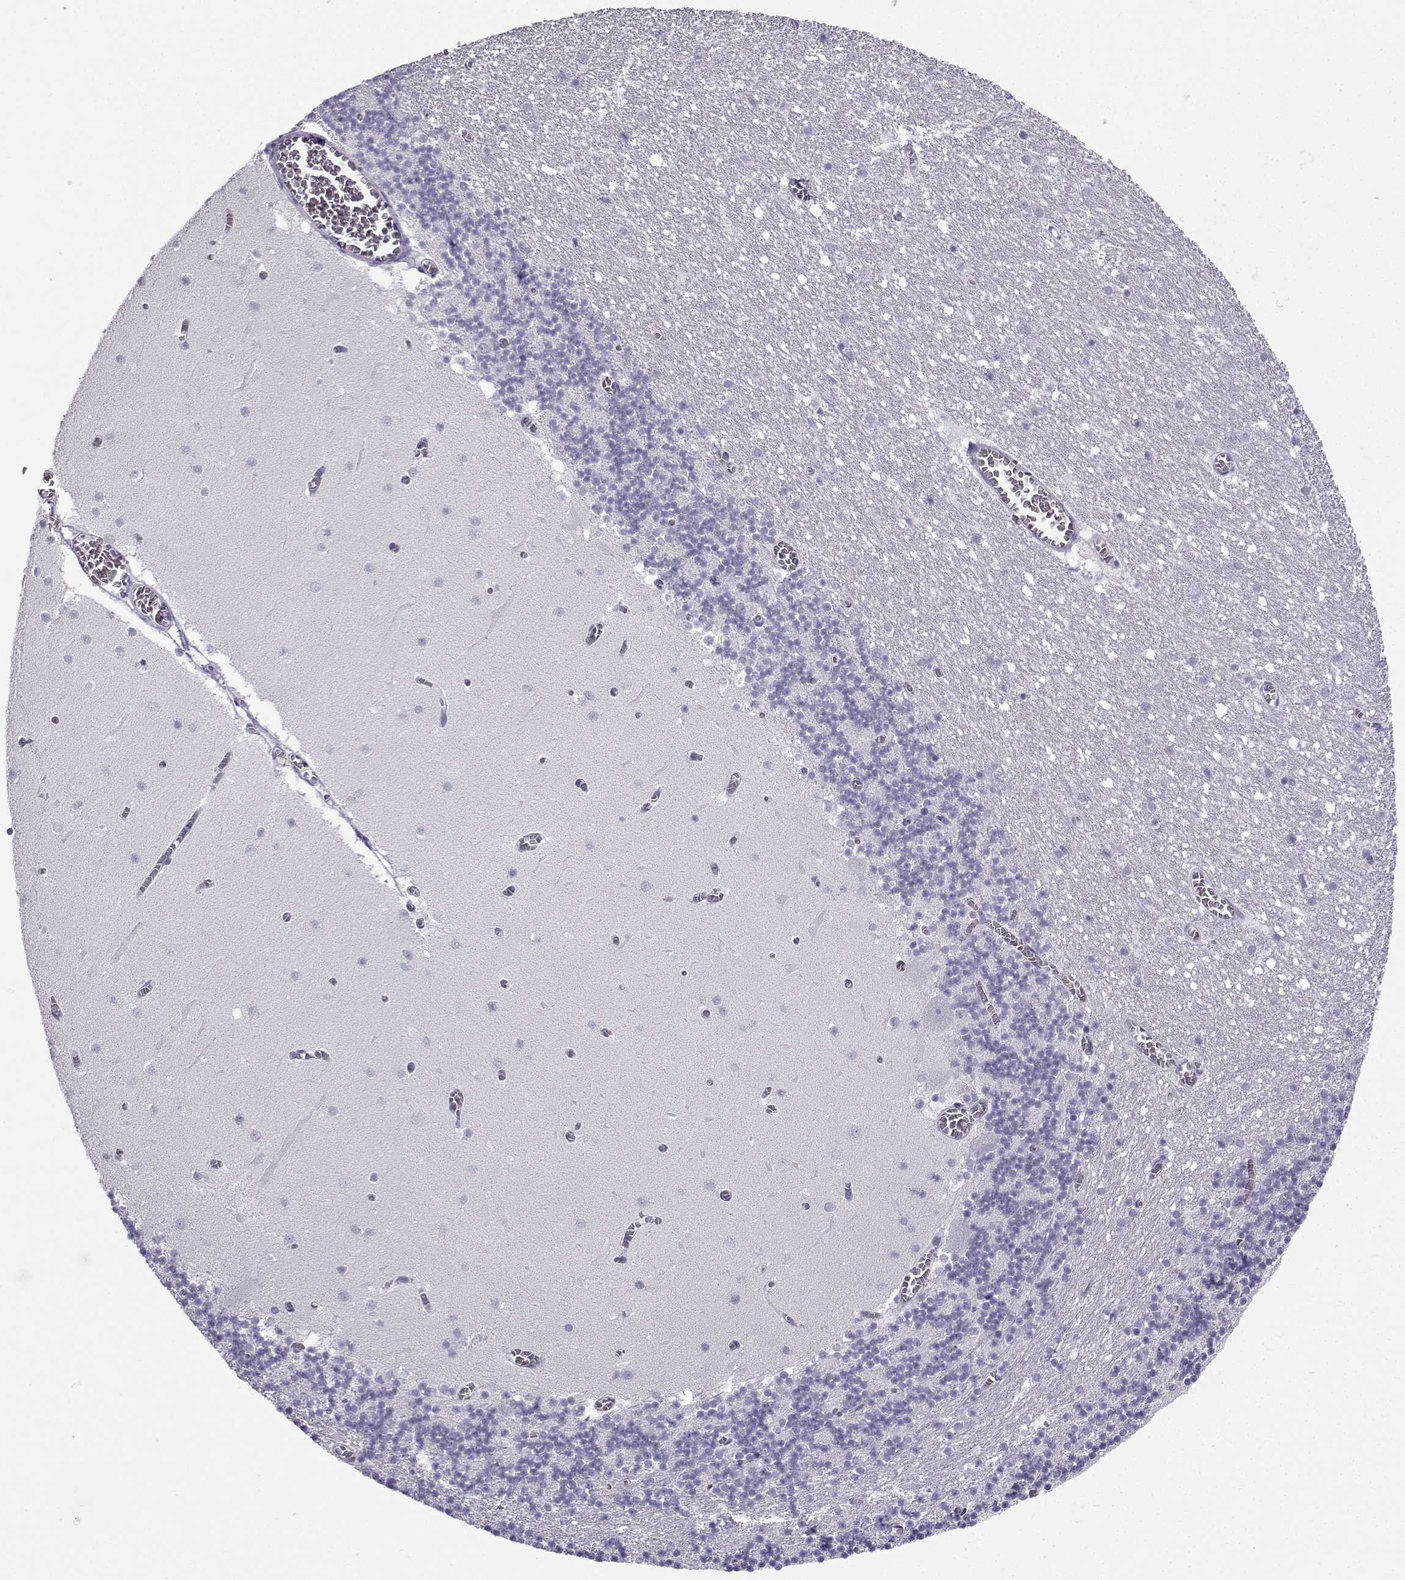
{"staining": {"intensity": "negative", "quantity": "none", "location": "none"}, "tissue": "cerebellum", "cell_type": "Cells in granular layer", "image_type": "normal", "snomed": [{"axis": "morphology", "description": "Normal tissue, NOS"}, {"axis": "topography", "description": "Cerebellum"}], "caption": "Cells in granular layer are negative for brown protein staining in normal cerebellum. (Immunohistochemistry, brightfield microscopy, high magnification).", "gene": "CFAP53", "patient": {"sex": "female", "age": 28}}